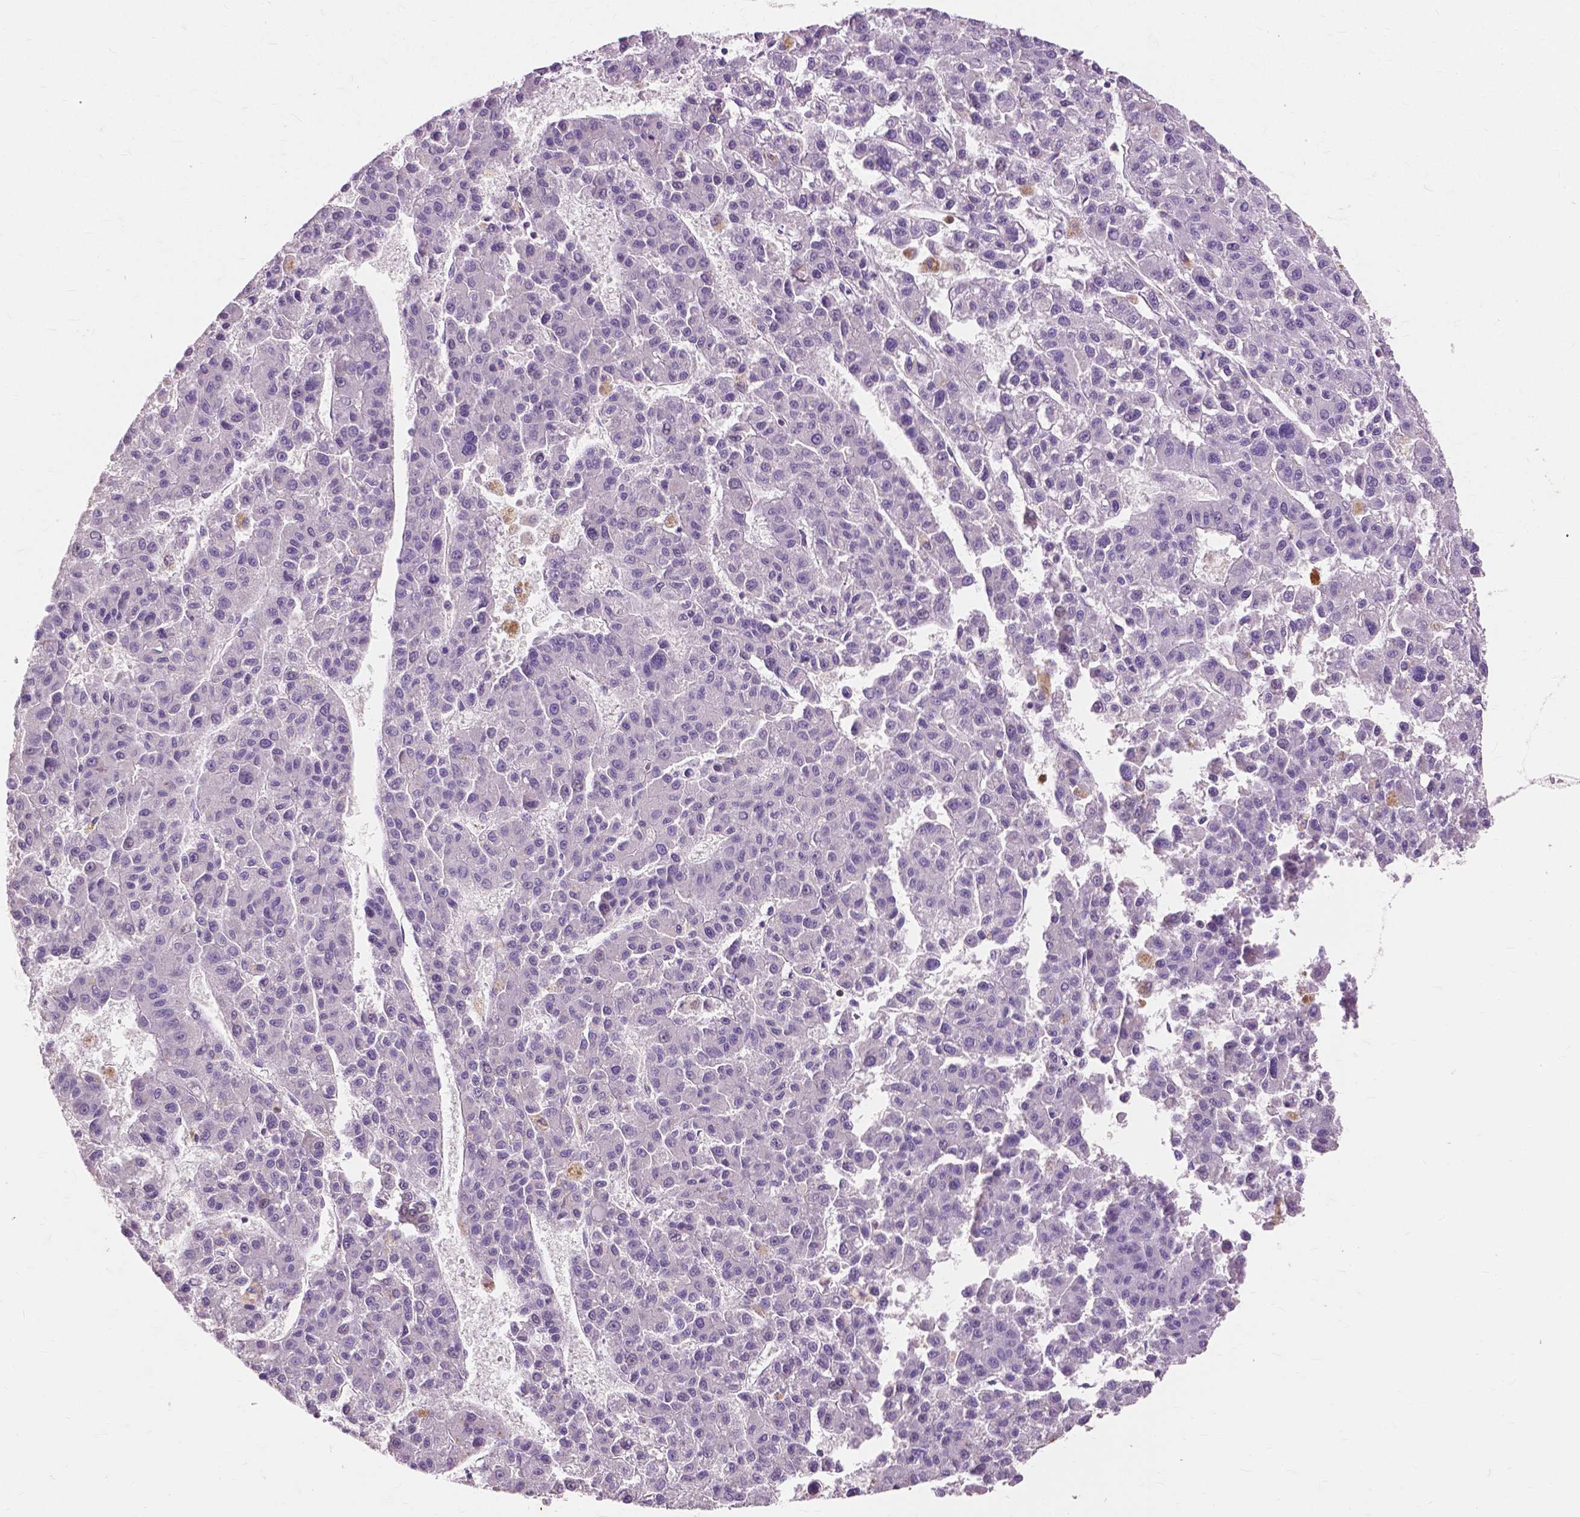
{"staining": {"intensity": "negative", "quantity": "none", "location": "none"}, "tissue": "liver cancer", "cell_type": "Tumor cells", "image_type": "cancer", "snomed": [{"axis": "morphology", "description": "Carcinoma, Hepatocellular, NOS"}, {"axis": "topography", "description": "Liver"}], "caption": "DAB (3,3'-diaminobenzidine) immunohistochemical staining of human liver cancer exhibits no significant expression in tumor cells. (DAB IHC with hematoxylin counter stain).", "gene": "CXCR2", "patient": {"sex": "male", "age": 70}}